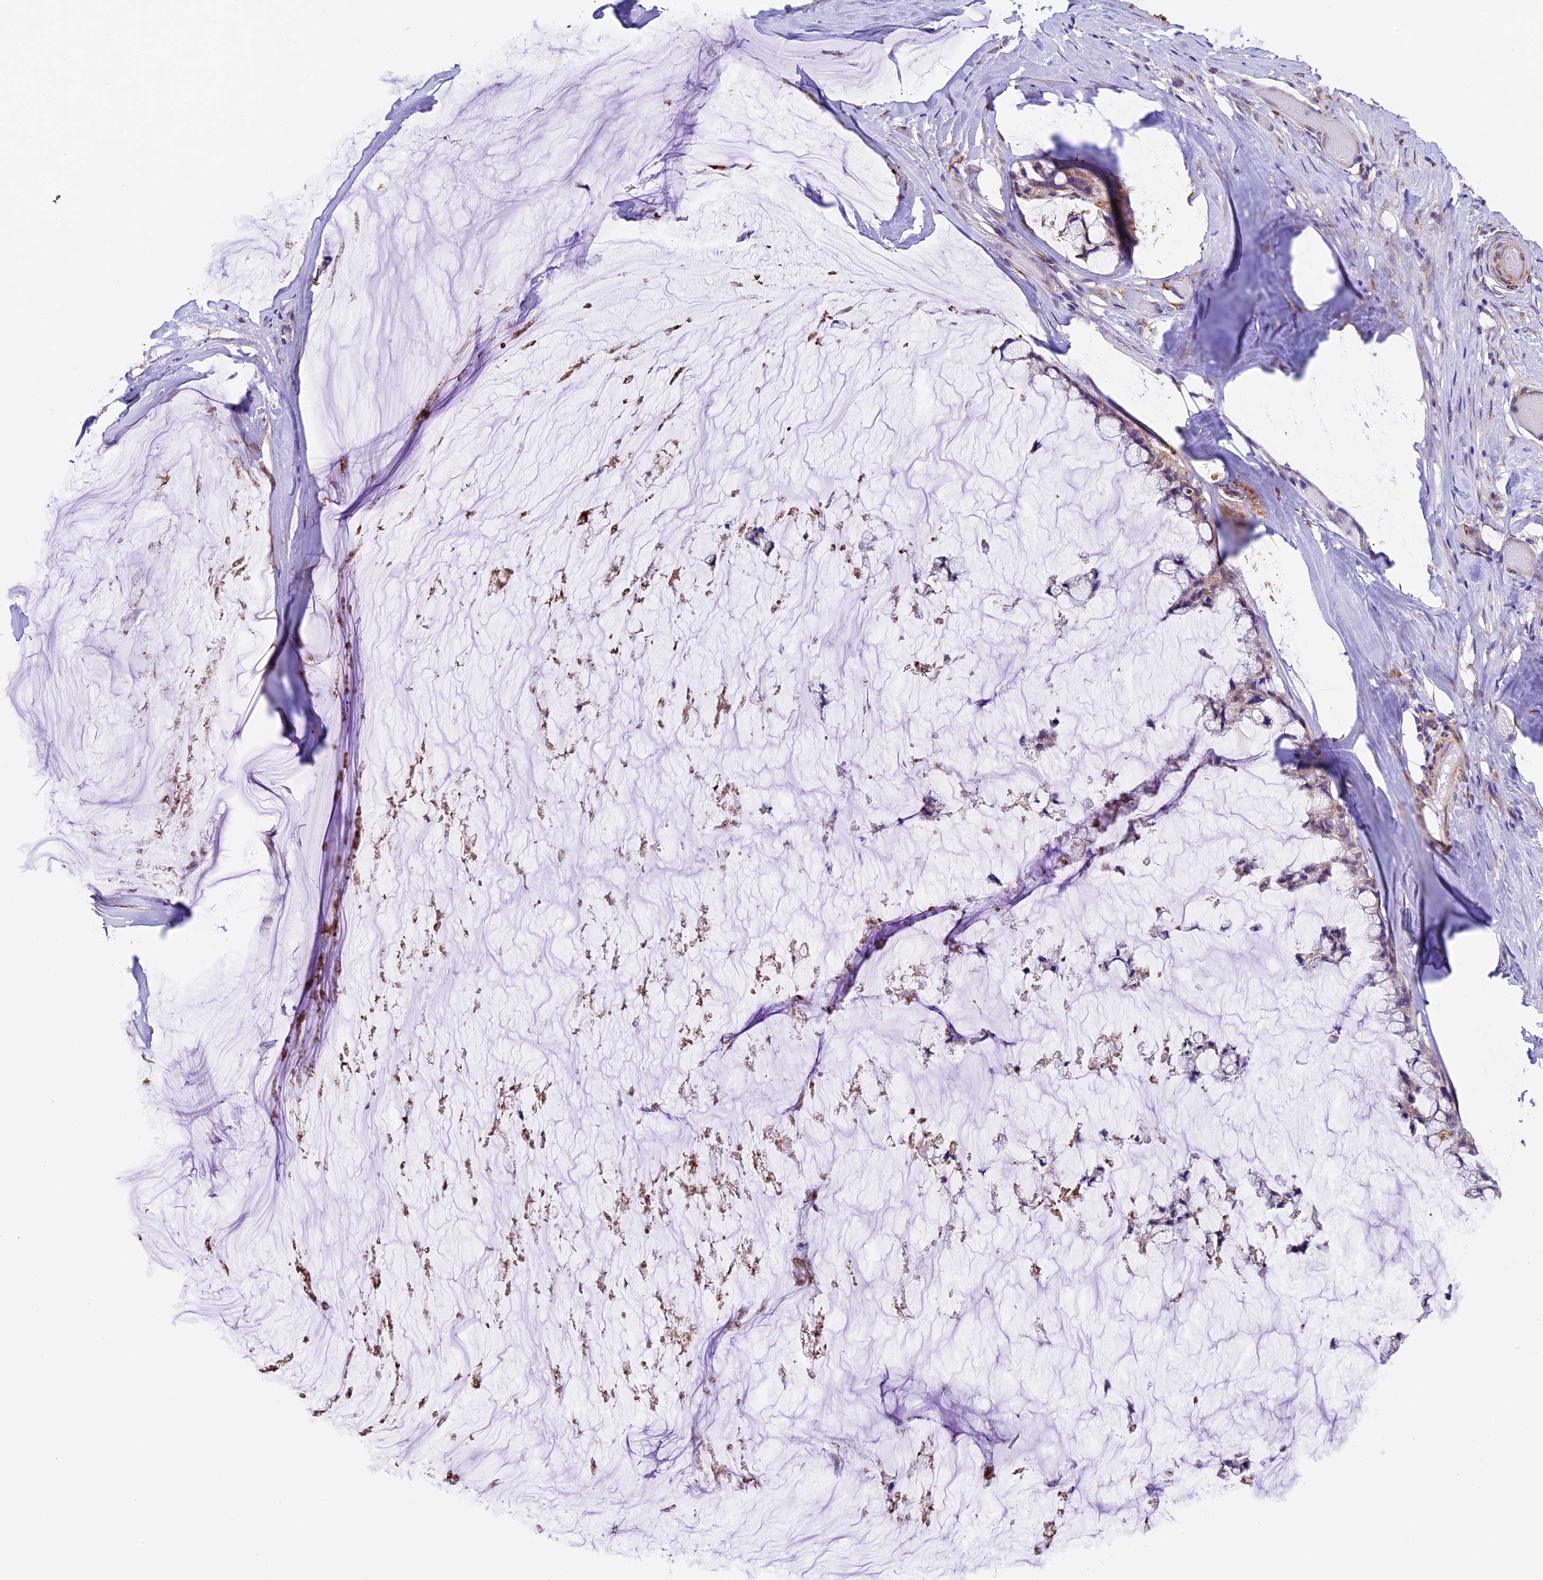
{"staining": {"intensity": "negative", "quantity": "none", "location": "none"}, "tissue": "ovarian cancer", "cell_type": "Tumor cells", "image_type": "cancer", "snomed": [{"axis": "morphology", "description": "Cystadenocarcinoma, mucinous, NOS"}, {"axis": "topography", "description": "Ovary"}], "caption": "Tumor cells show no significant protein positivity in mucinous cystadenocarcinoma (ovarian). The staining was performed using DAB (3,3'-diaminobenzidine) to visualize the protein expression in brown, while the nuclei were stained in blue with hematoxylin (Magnification: 20x).", "gene": "LSM7", "patient": {"sex": "female", "age": 39}}